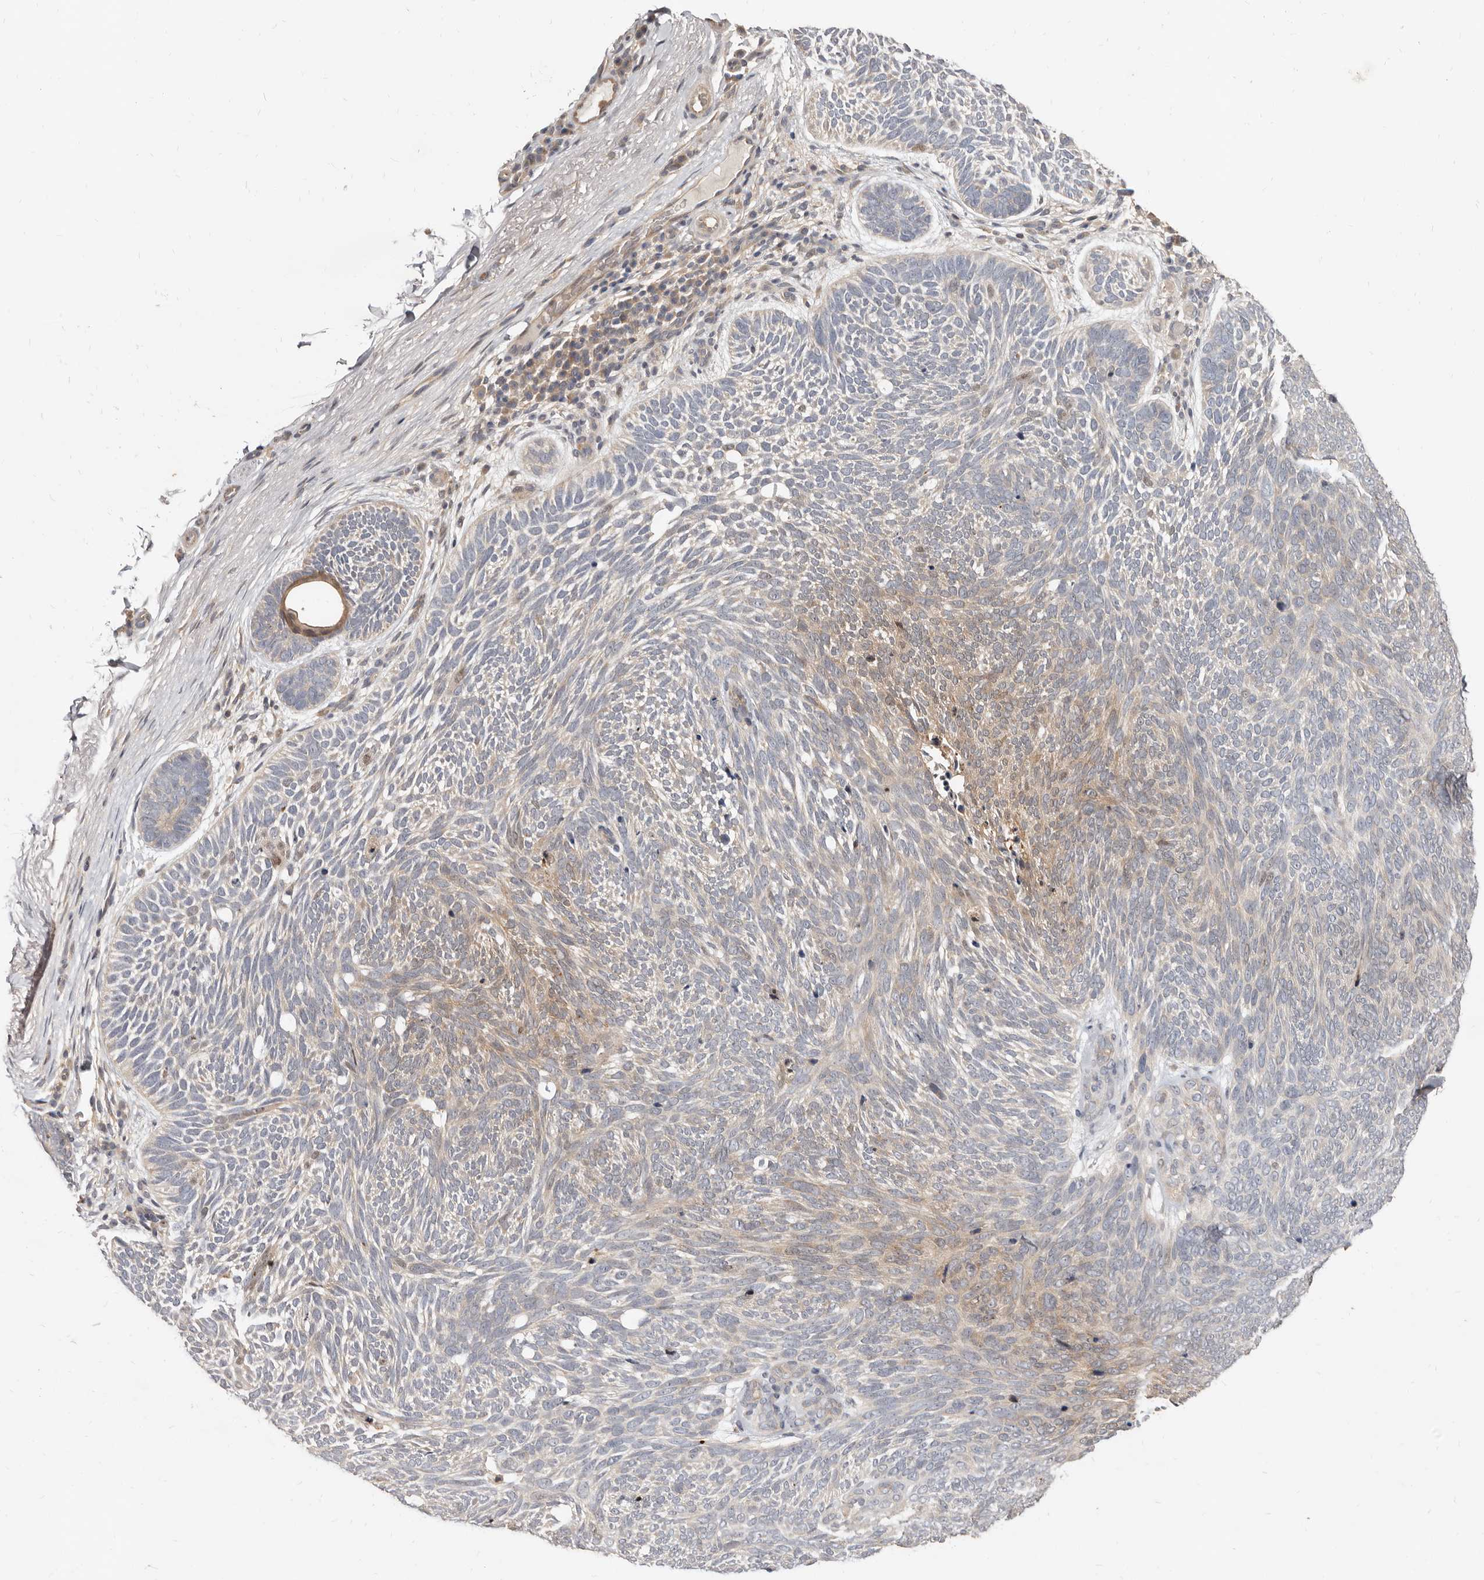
{"staining": {"intensity": "moderate", "quantity": "<25%", "location": "cytoplasmic/membranous"}, "tissue": "skin cancer", "cell_type": "Tumor cells", "image_type": "cancer", "snomed": [{"axis": "morphology", "description": "Basal cell carcinoma"}, {"axis": "topography", "description": "Skin"}], "caption": "An immunohistochemistry photomicrograph of tumor tissue is shown. Protein staining in brown labels moderate cytoplasmic/membranous positivity in basal cell carcinoma (skin) within tumor cells. (IHC, brightfield microscopy, high magnification).", "gene": "TC2N", "patient": {"sex": "female", "age": 85}}